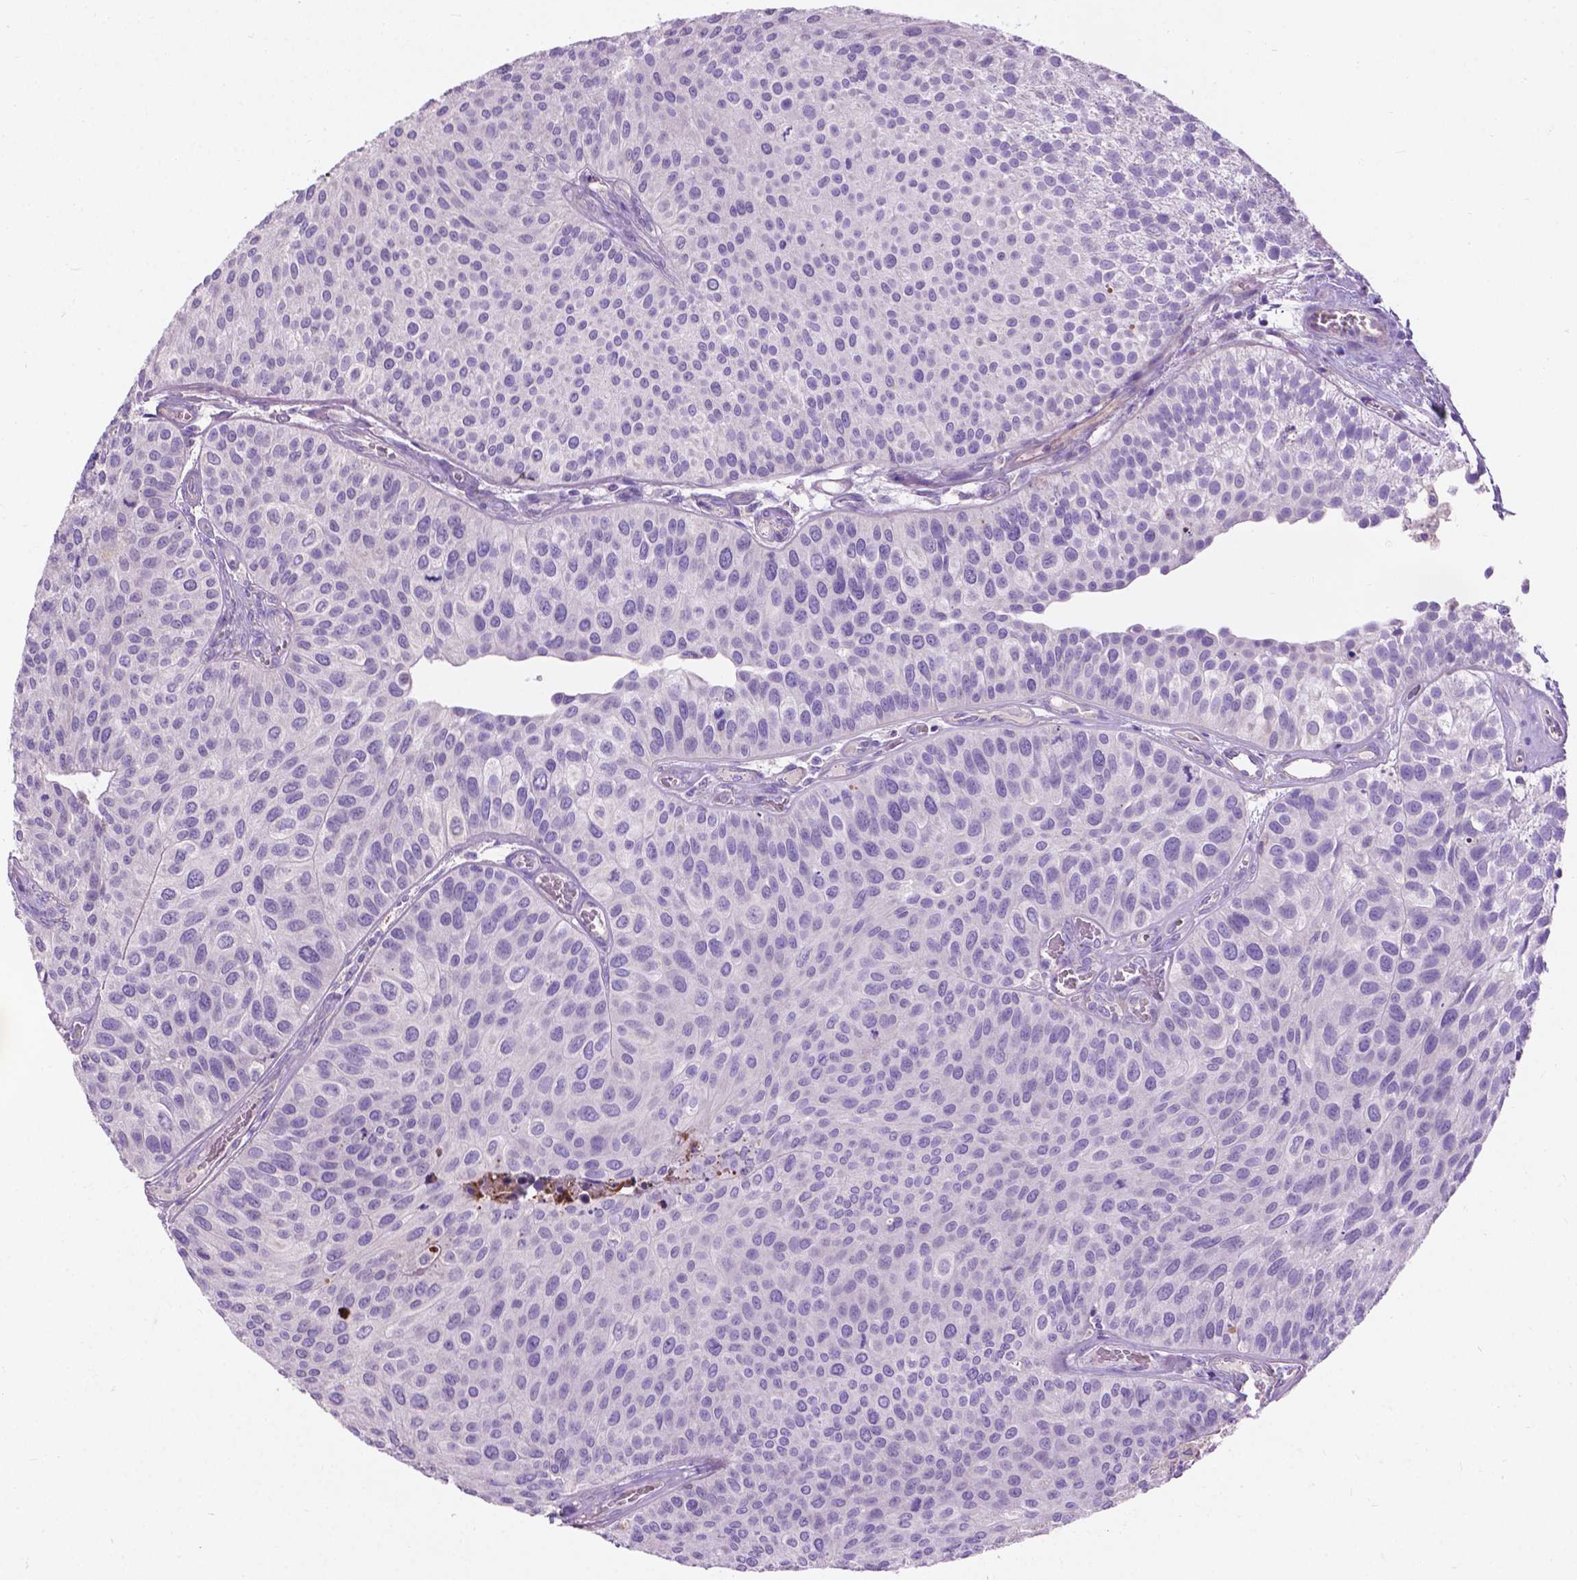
{"staining": {"intensity": "negative", "quantity": "none", "location": "none"}, "tissue": "urothelial cancer", "cell_type": "Tumor cells", "image_type": "cancer", "snomed": [{"axis": "morphology", "description": "Urothelial carcinoma, Low grade"}, {"axis": "topography", "description": "Urinary bladder"}], "caption": "Tumor cells are negative for protein expression in human urothelial cancer.", "gene": "NOXO1", "patient": {"sex": "female", "age": 87}}